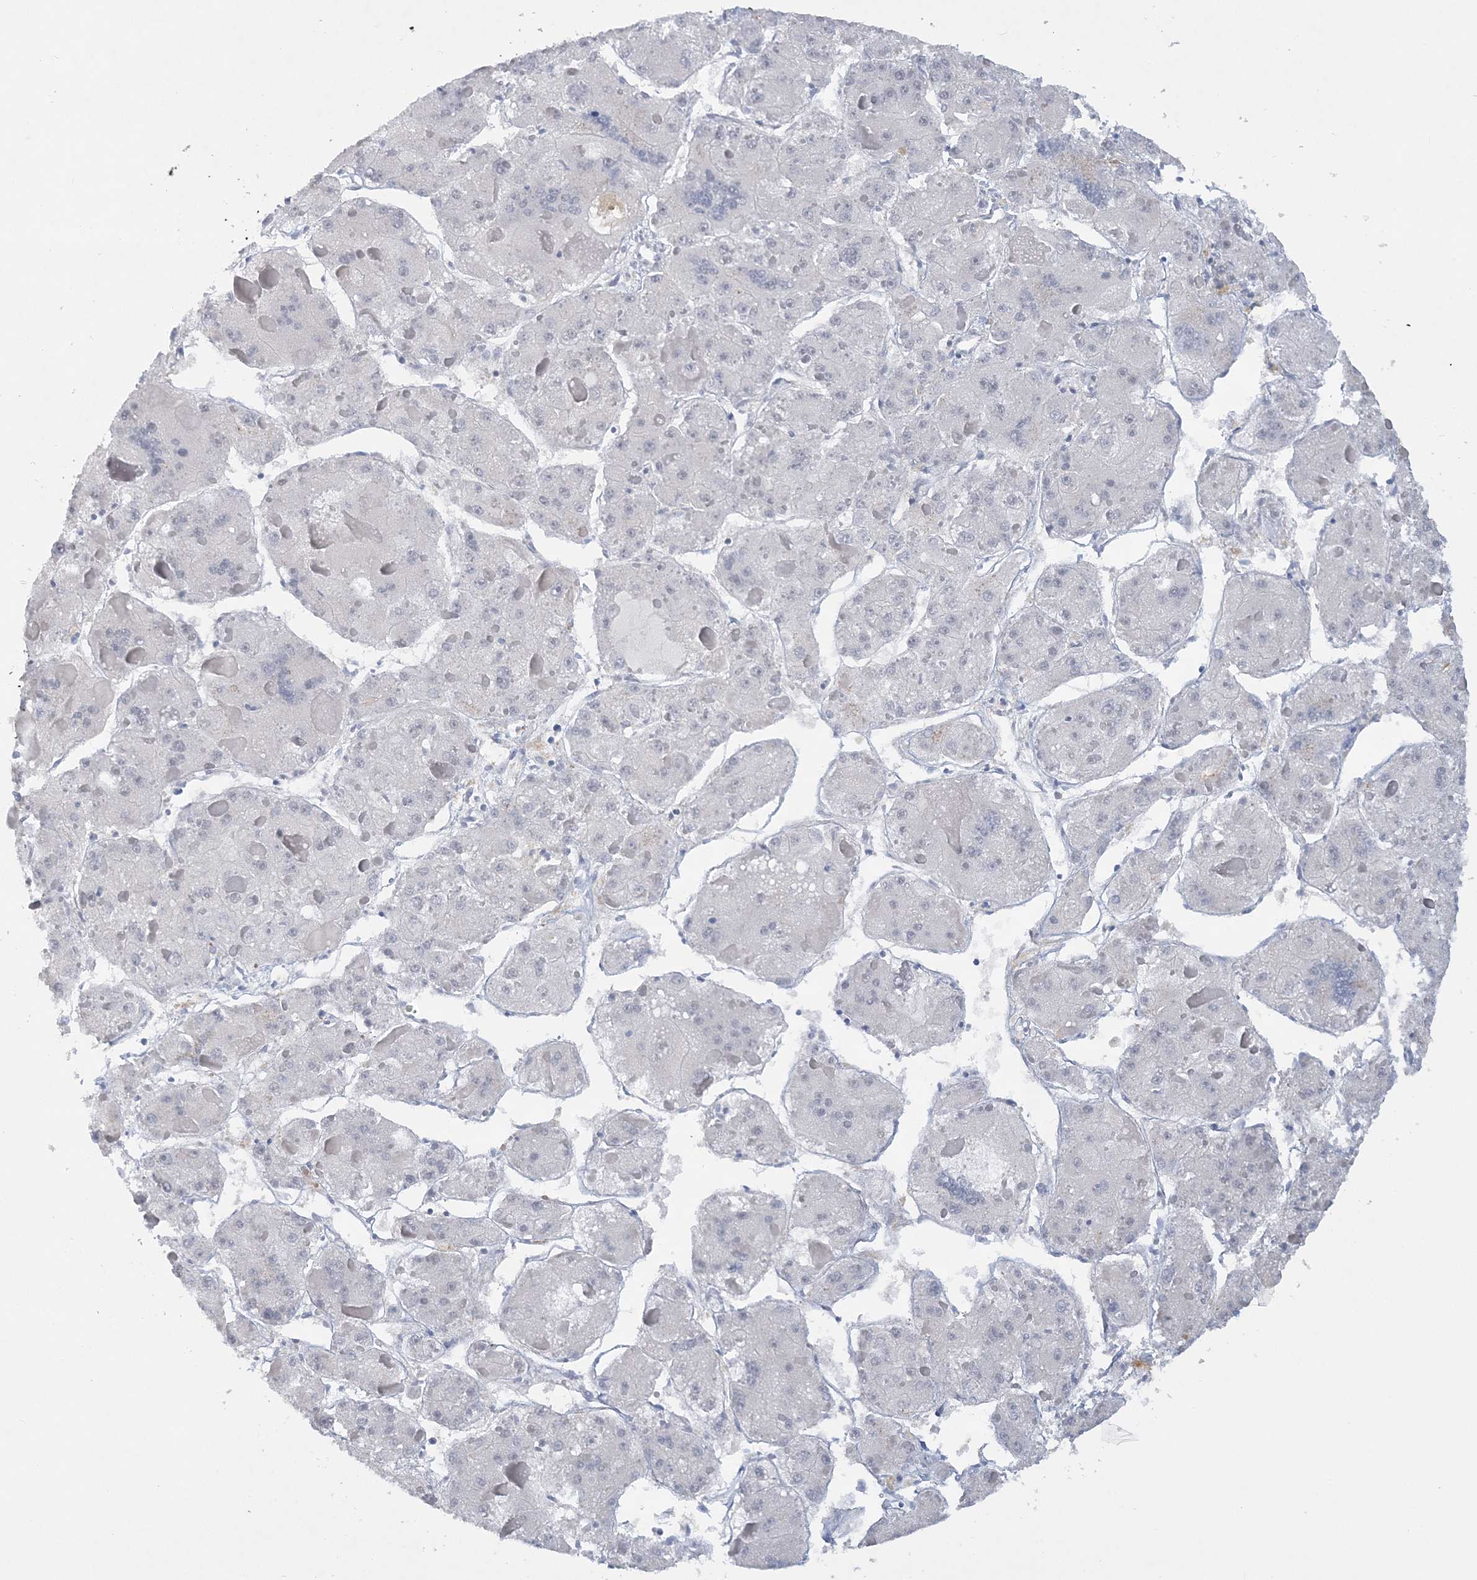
{"staining": {"intensity": "negative", "quantity": "none", "location": "none"}, "tissue": "liver cancer", "cell_type": "Tumor cells", "image_type": "cancer", "snomed": [{"axis": "morphology", "description": "Carcinoma, Hepatocellular, NOS"}, {"axis": "topography", "description": "Liver"}], "caption": "Immunohistochemistry of human liver cancer displays no staining in tumor cells.", "gene": "KMT2D", "patient": {"sex": "female", "age": 73}}